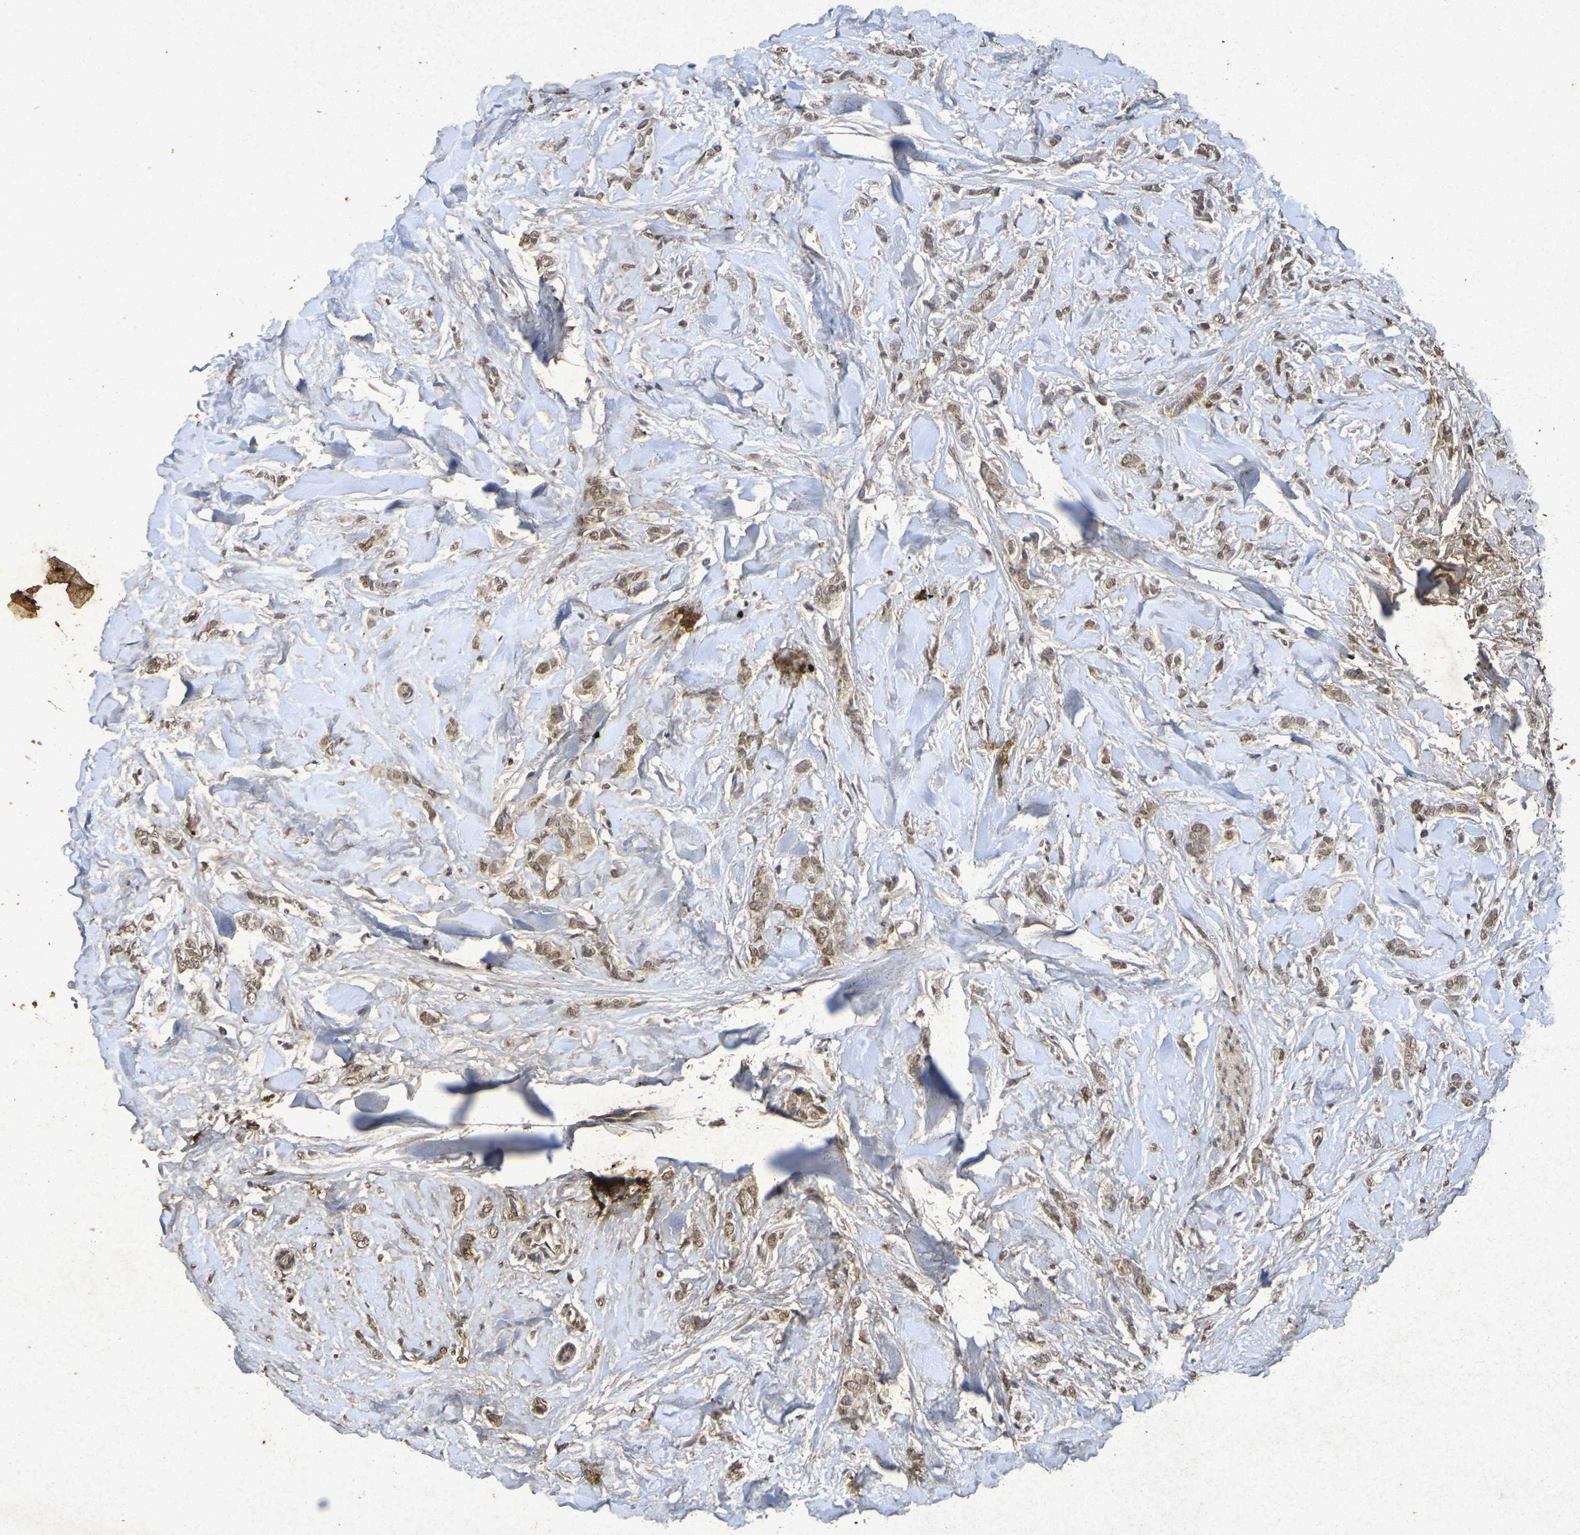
{"staining": {"intensity": "moderate", "quantity": ">75%", "location": "cytoplasmic/membranous,nuclear"}, "tissue": "breast cancer", "cell_type": "Tumor cells", "image_type": "cancer", "snomed": [{"axis": "morphology", "description": "Lobular carcinoma"}, {"axis": "topography", "description": "Skin"}, {"axis": "topography", "description": "Breast"}], "caption": "High-power microscopy captured an immunohistochemistry image of breast cancer, revealing moderate cytoplasmic/membranous and nuclear staining in about >75% of tumor cells.", "gene": "GUCY1A2", "patient": {"sex": "female", "age": 46}}